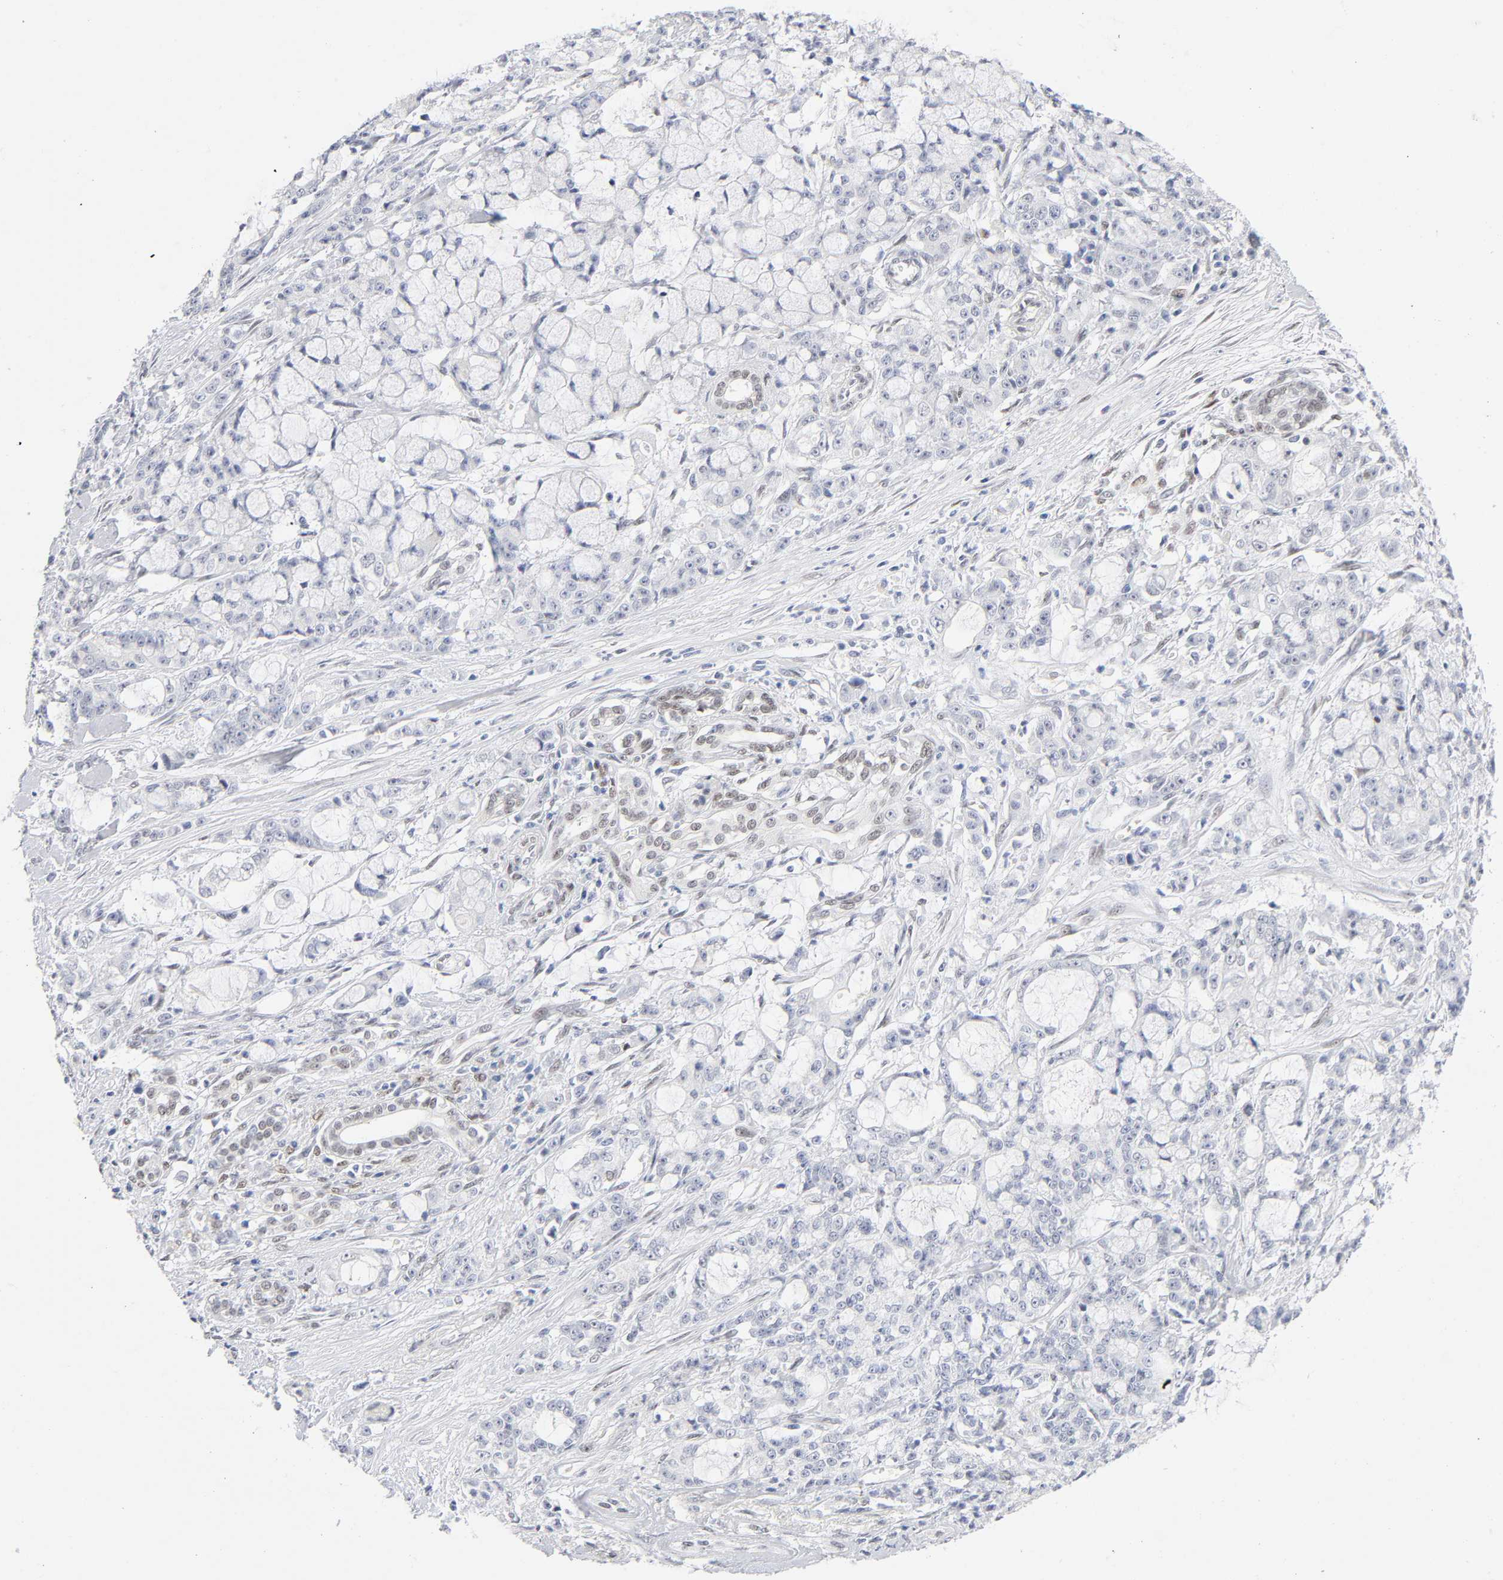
{"staining": {"intensity": "weak", "quantity": "<25%", "location": "nuclear"}, "tissue": "pancreatic cancer", "cell_type": "Tumor cells", "image_type": "cancer", "snomed": [{"axis": "morphology", "description": "Adenocarcinoma, NOS"}, {"axis": "topography", "description": "Pancreas"}], "caption": "Tumor cells show no significant positivity in pancreatic cancer (adenocarcinoma).", "gene": "NFIC", "patient": {"sex": "female", "age": 73}}